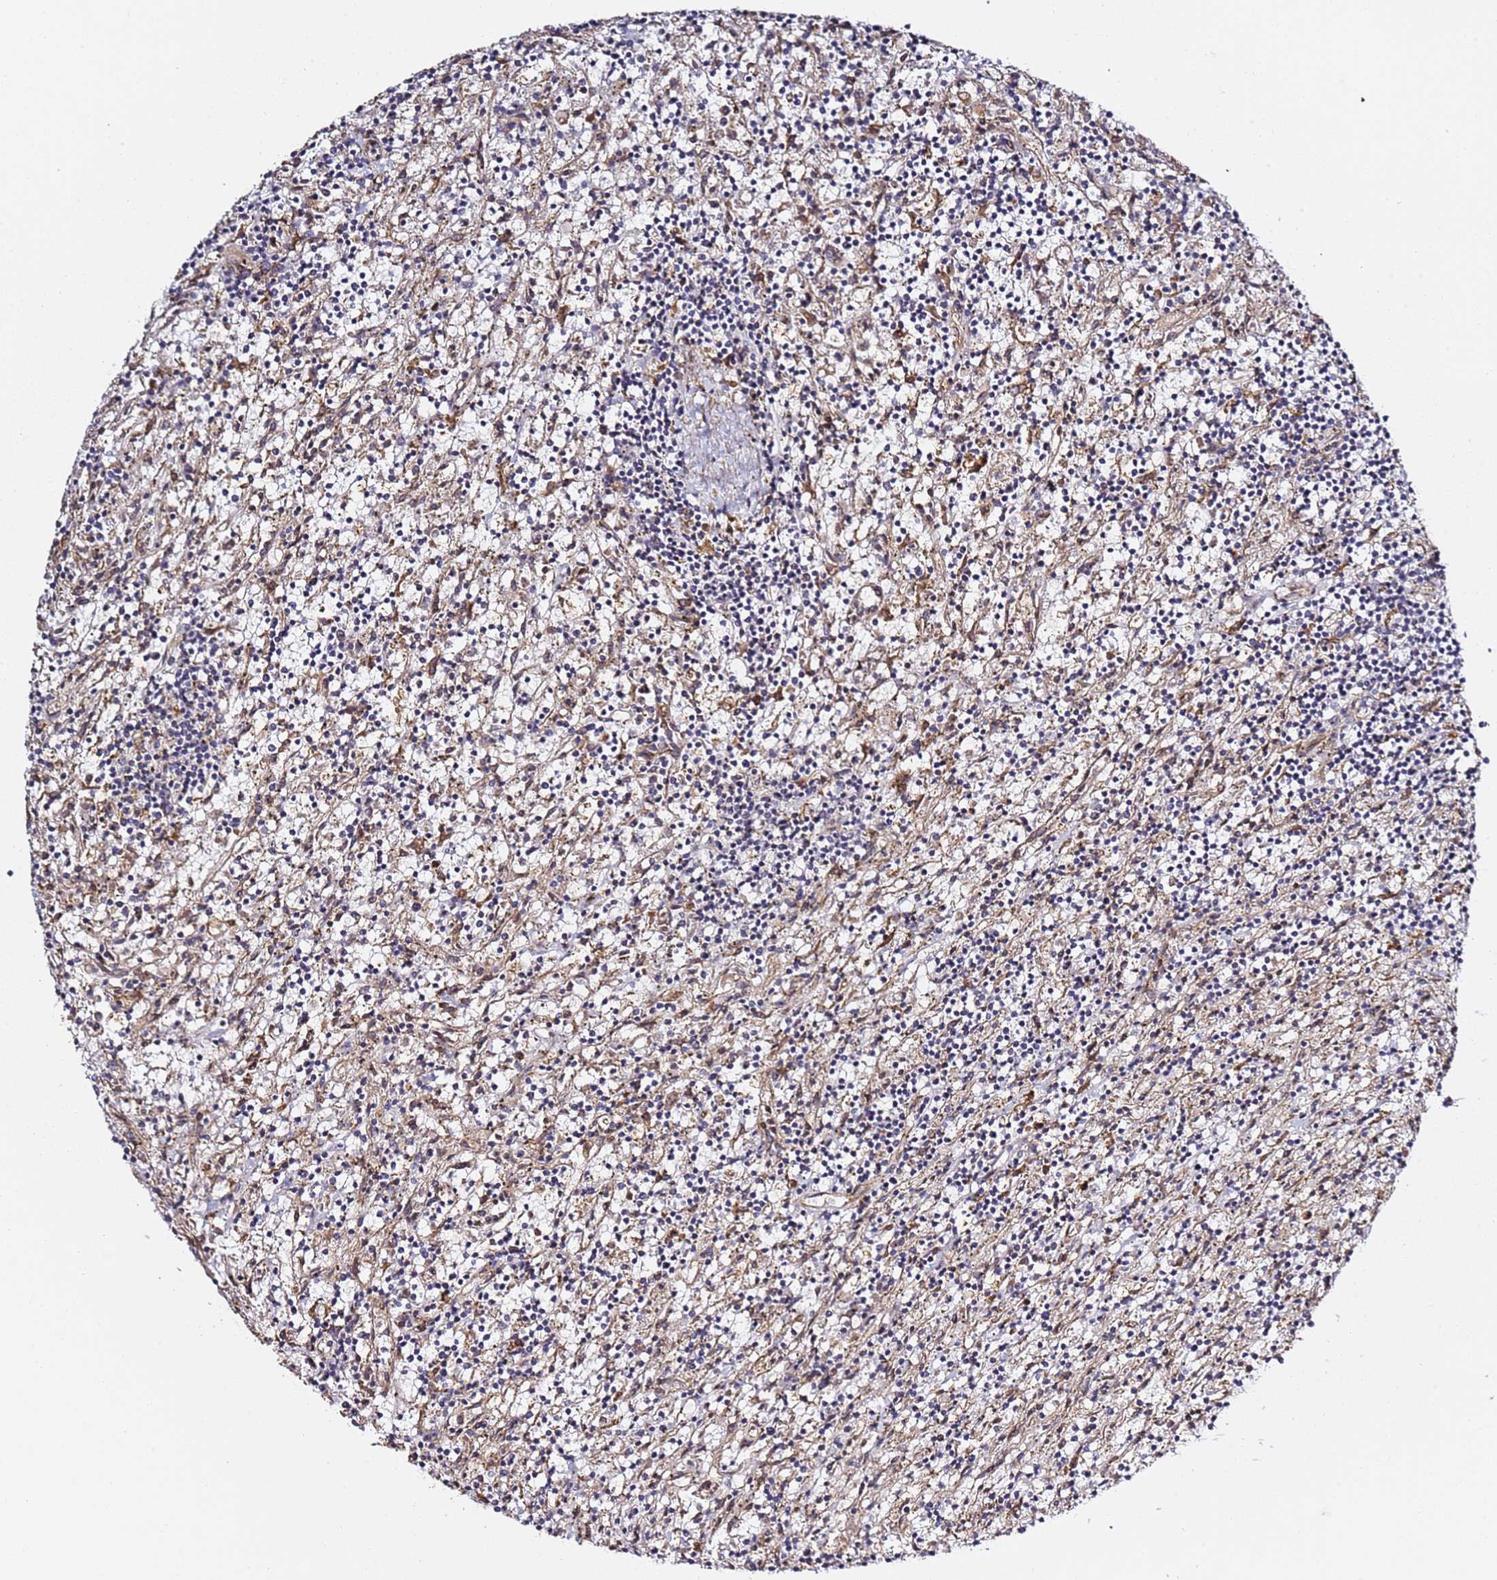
{"staining": {"intensity": "negative", "quantity": "none", "location": "none"}, "tissue": "lymphoma", "cell_type": "Tumor cells", "image_type": "cancer", "snomed": [{"axis": "morphology", "description": "Malignant lymphoma, non-Hodgkin's type, Low grade"}, {"axis": "topography", "description": "Spleen"}], "caption": "High magnification brightfield microscopy of lymphoma stained with DAB (3,3'-diaminobenzidine) (brown) and counterstained with hematoxylin (blue): tumor cells show no significant staining. (Immunohistochemistry, brightfield microscopy, high magnification).", "gene": "PRKAB2", "patient": {"sex": "male", "age": 76}}